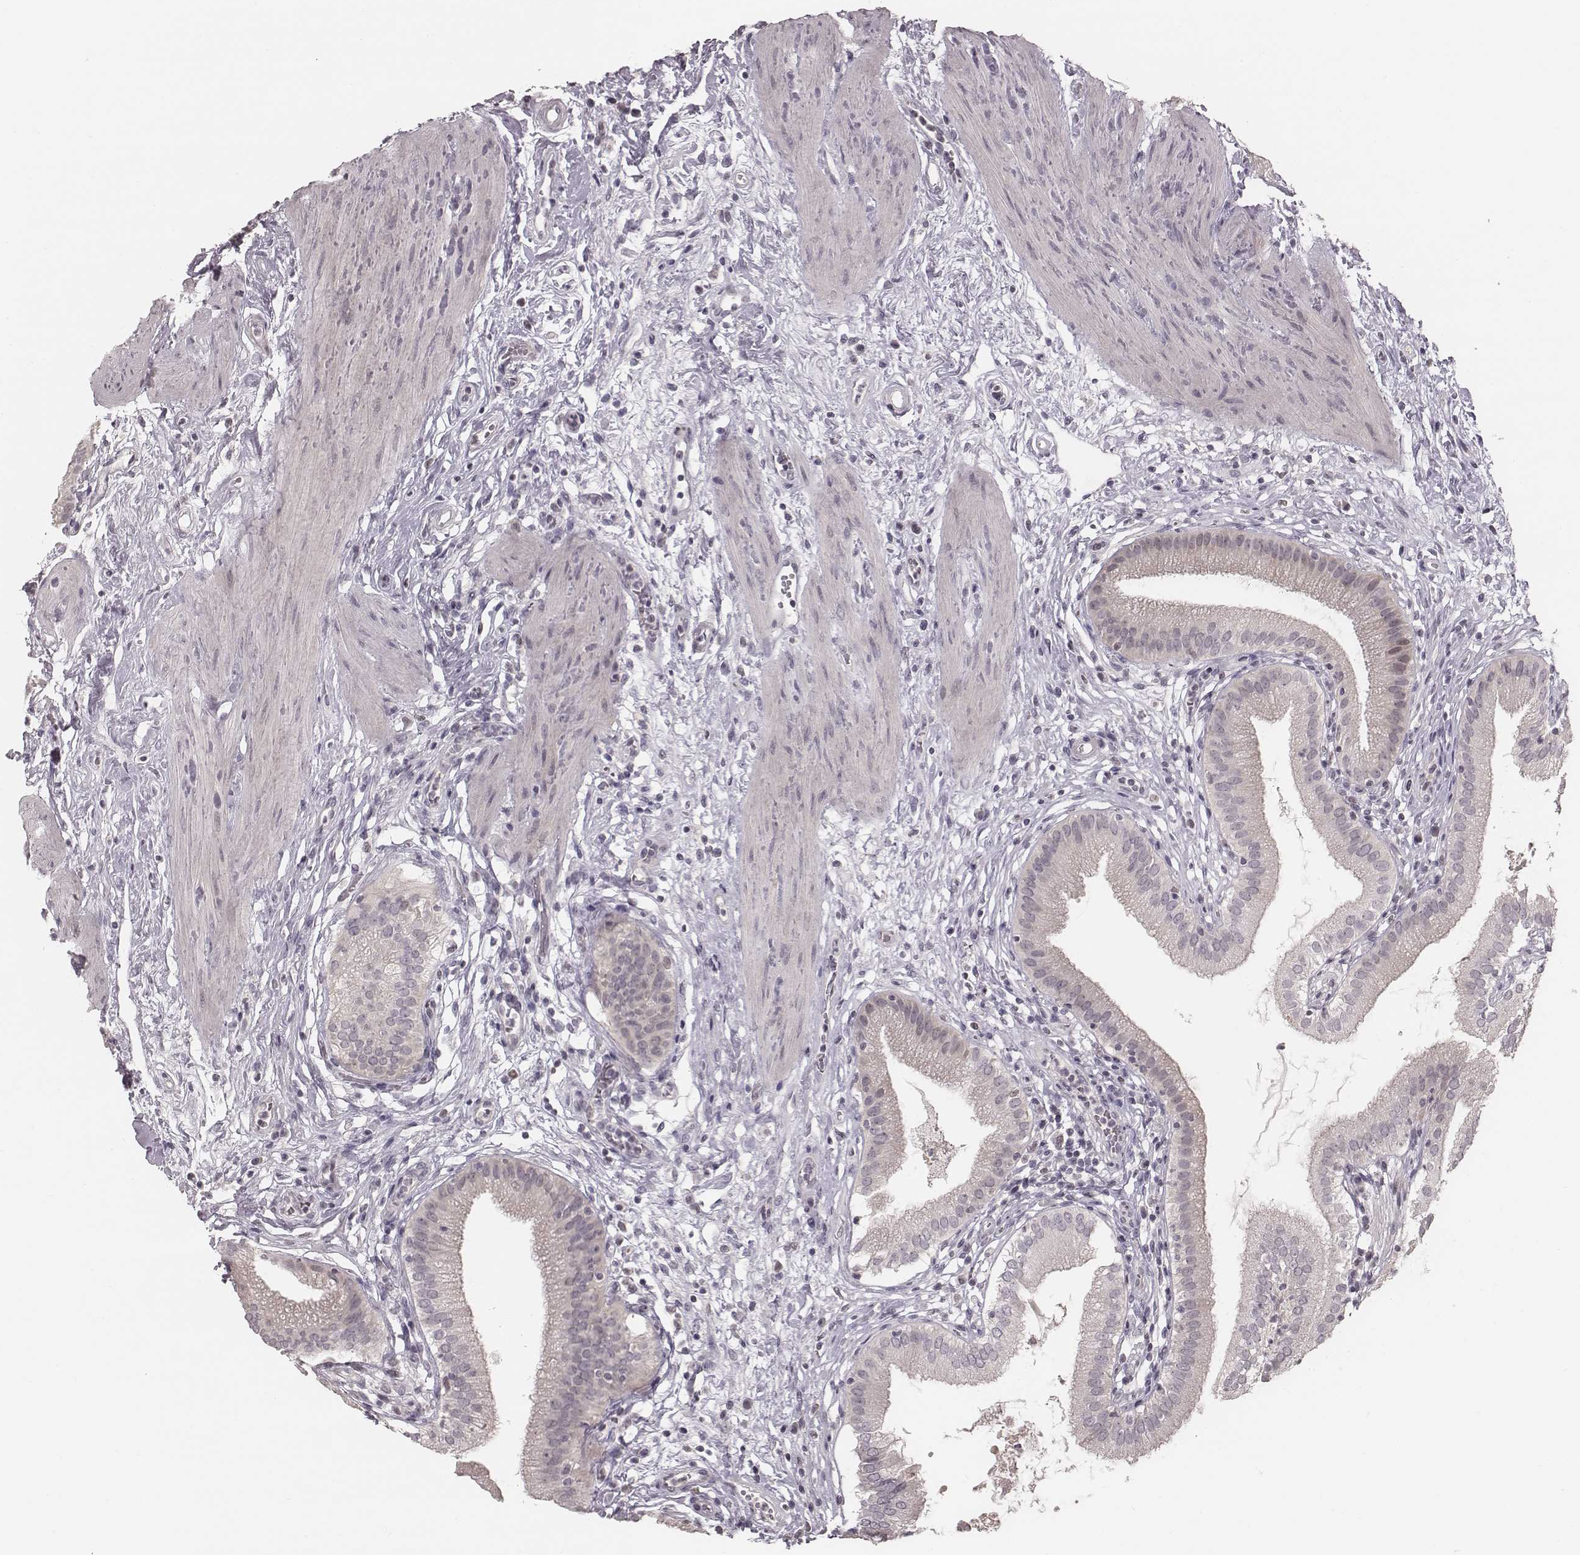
{"staining": {"intensity": "negative", "quantity": "none", "location": "none"}, "tissue": "gallbladder", "cell_type": "Glandular cells", "image_type": "normal", "snomed": [{"axis": "morphology", "description": "Normal tissue, NOS"}, {"axis": "topography", "description": "Gallbladder"}], "caption": "There is no significant expression in glandular cells of gallbladder. (DAB immunohistochemistry with hematoxylin counter stain).", "gene": "IQCG", "patient": {"sex": "female", "age": 65}}